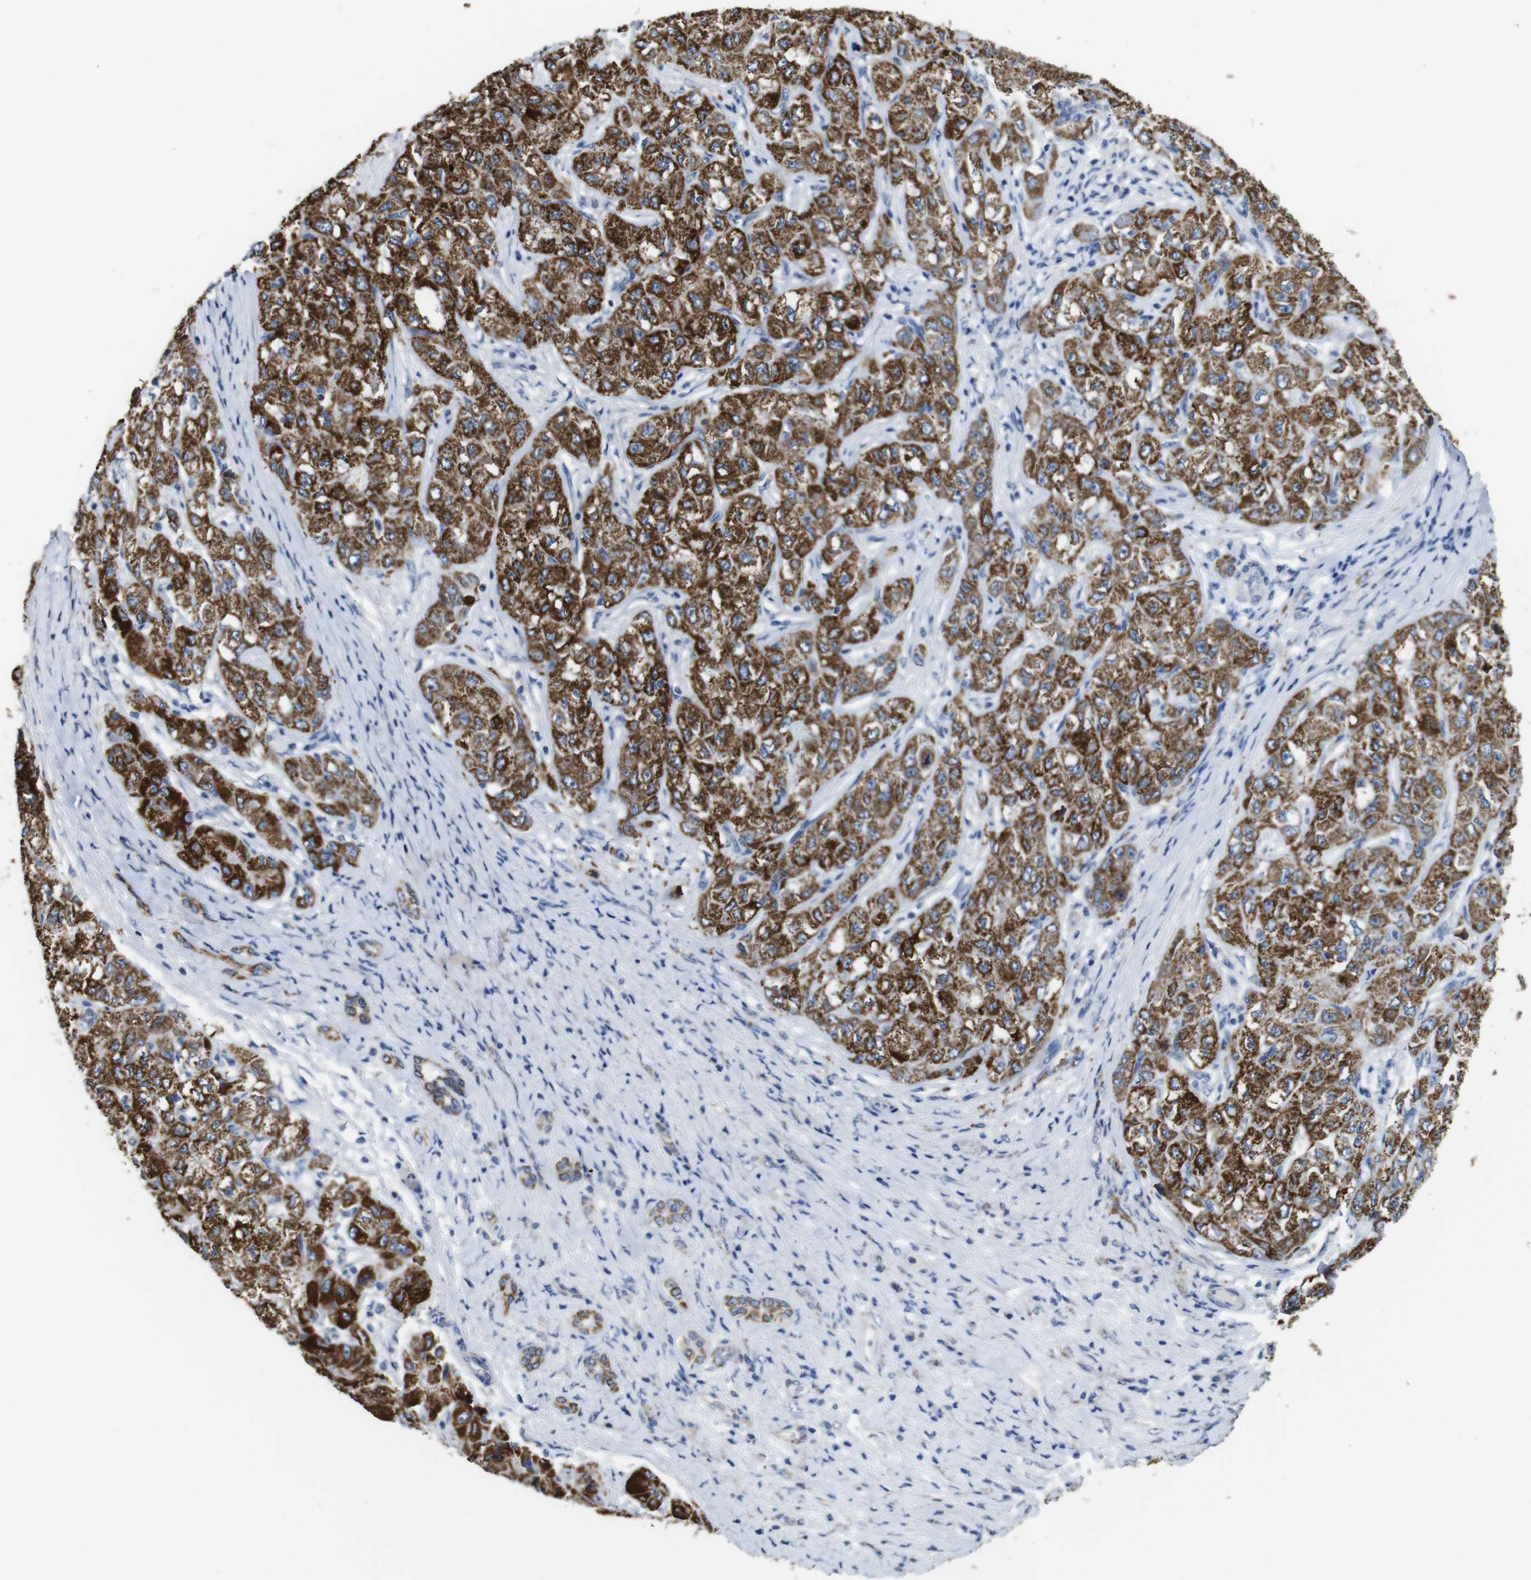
{"staining": {"intensity": "strong", "quantity": ">75%", "location": "cytoplasmic/membranous"}, "tissue": "liver cancer", "cell_type": "Tumor cells", "image_type": "cancer", "snomed": [{"axis": "morphology", "description": "Carcinoma, Hepatocellular, NOS"}, {"axis": "topography", "description": "Liver"}], "caption": "Tumor cells display high levels of strong cytoplasmic/membranous staining in about >75% of cells in liver cancer (hepatocellular carcinoma). The staining was performed using DAB to visualize the protein expression in brown, while the nuclei were stained in blue with hematoxylin (Magnification: 20x).", "gene": "MAOA", "patient": {"sex": "male", "age": 80}}